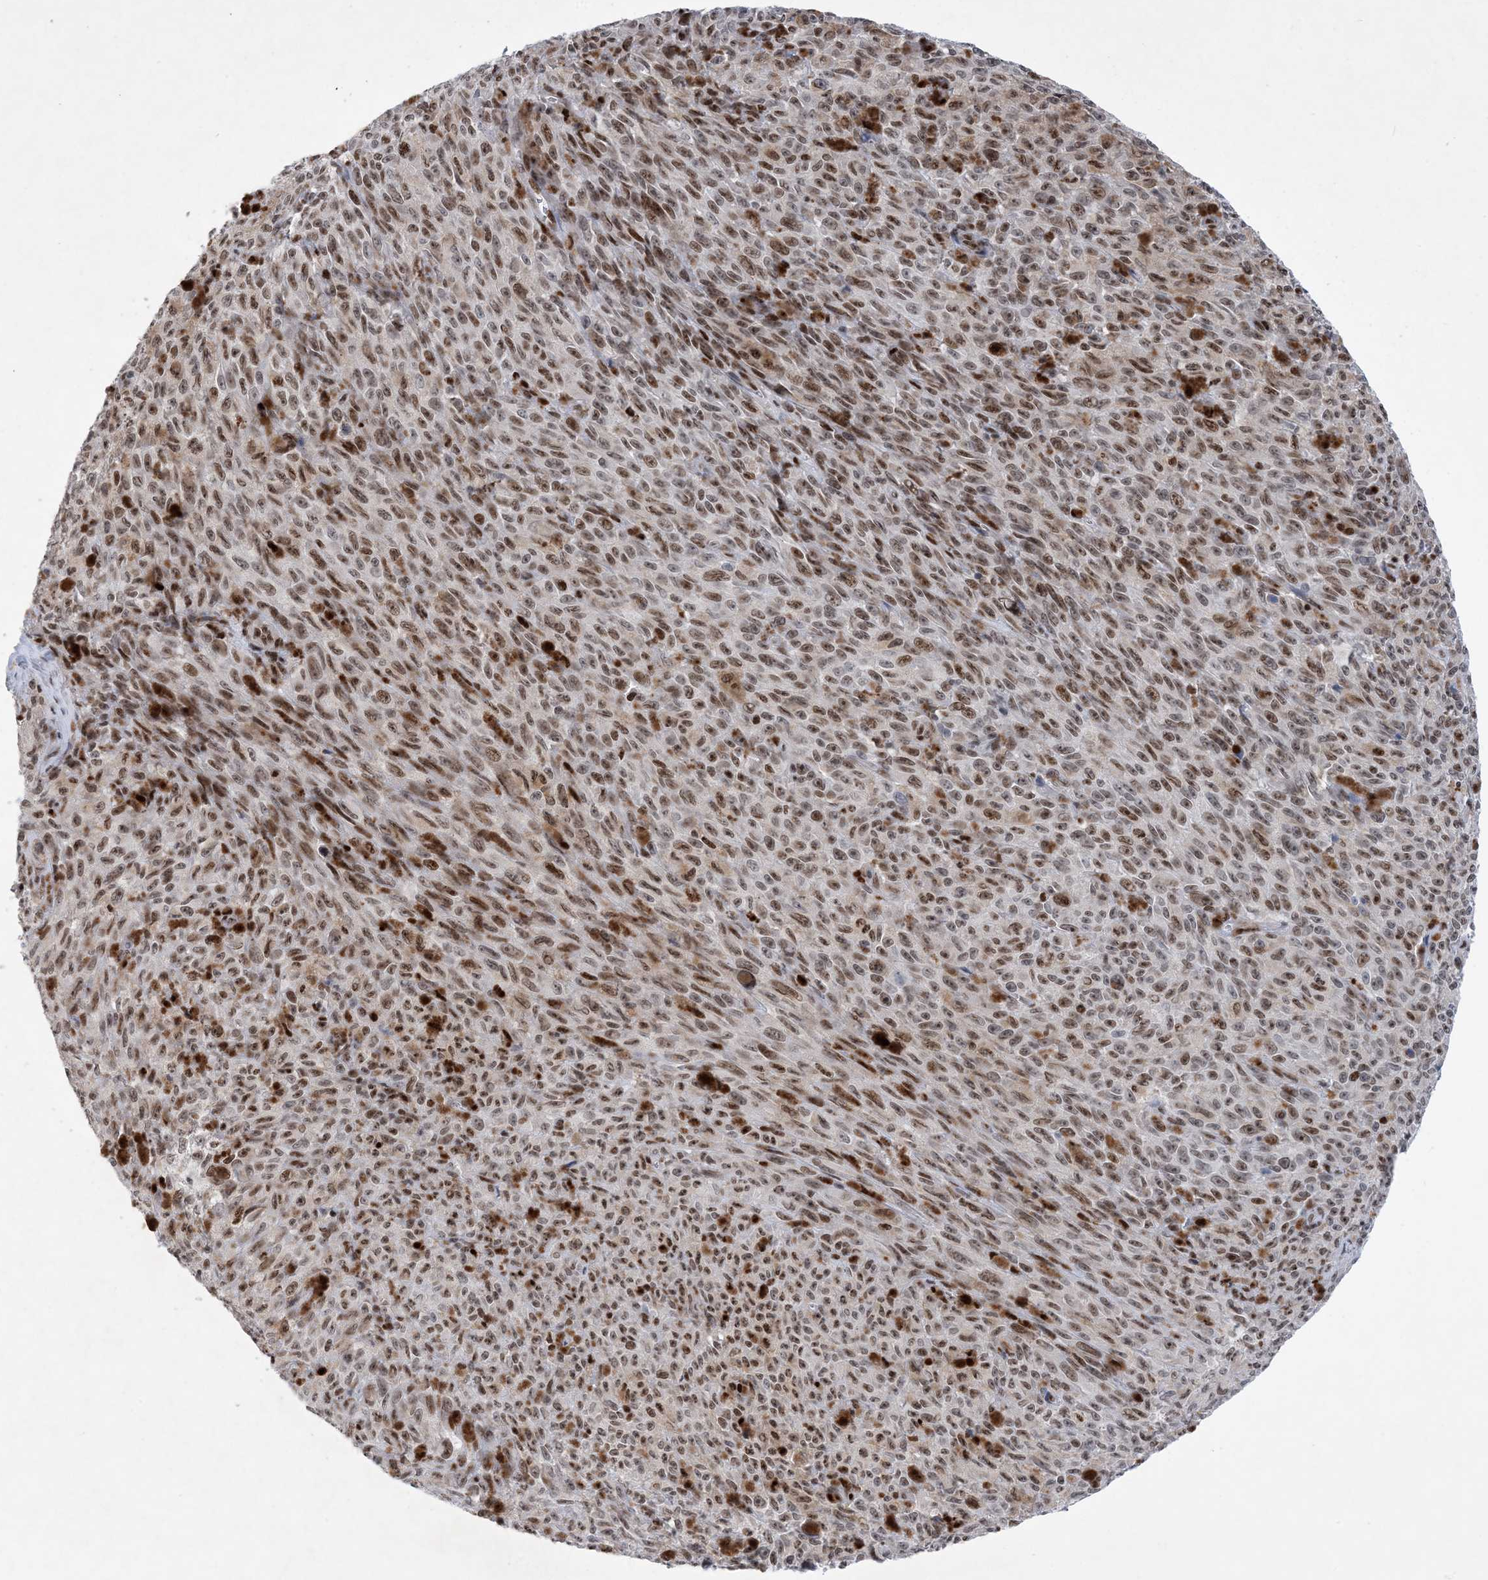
{"staining": {"intensity": "moderate", "quantity": ">75%", "location": "nuclear"}, "tissue": "melanoma", "cell_type": "Tumor cells", "image_type": "cancer", "snomed": [{"axis": "morphology", "description": "Malignant melanoma, NOS"}, {"axis": "topography", "description": "Skin"}], "caption": "The micrograph displays immunohistochemical staining of malignant melanoma. There is moderate nuclear positivity is appreciated in approximately >75% of tumor cells.", "gene": "TSPYL1", "patient": {"sex": "female", "age": 82}}